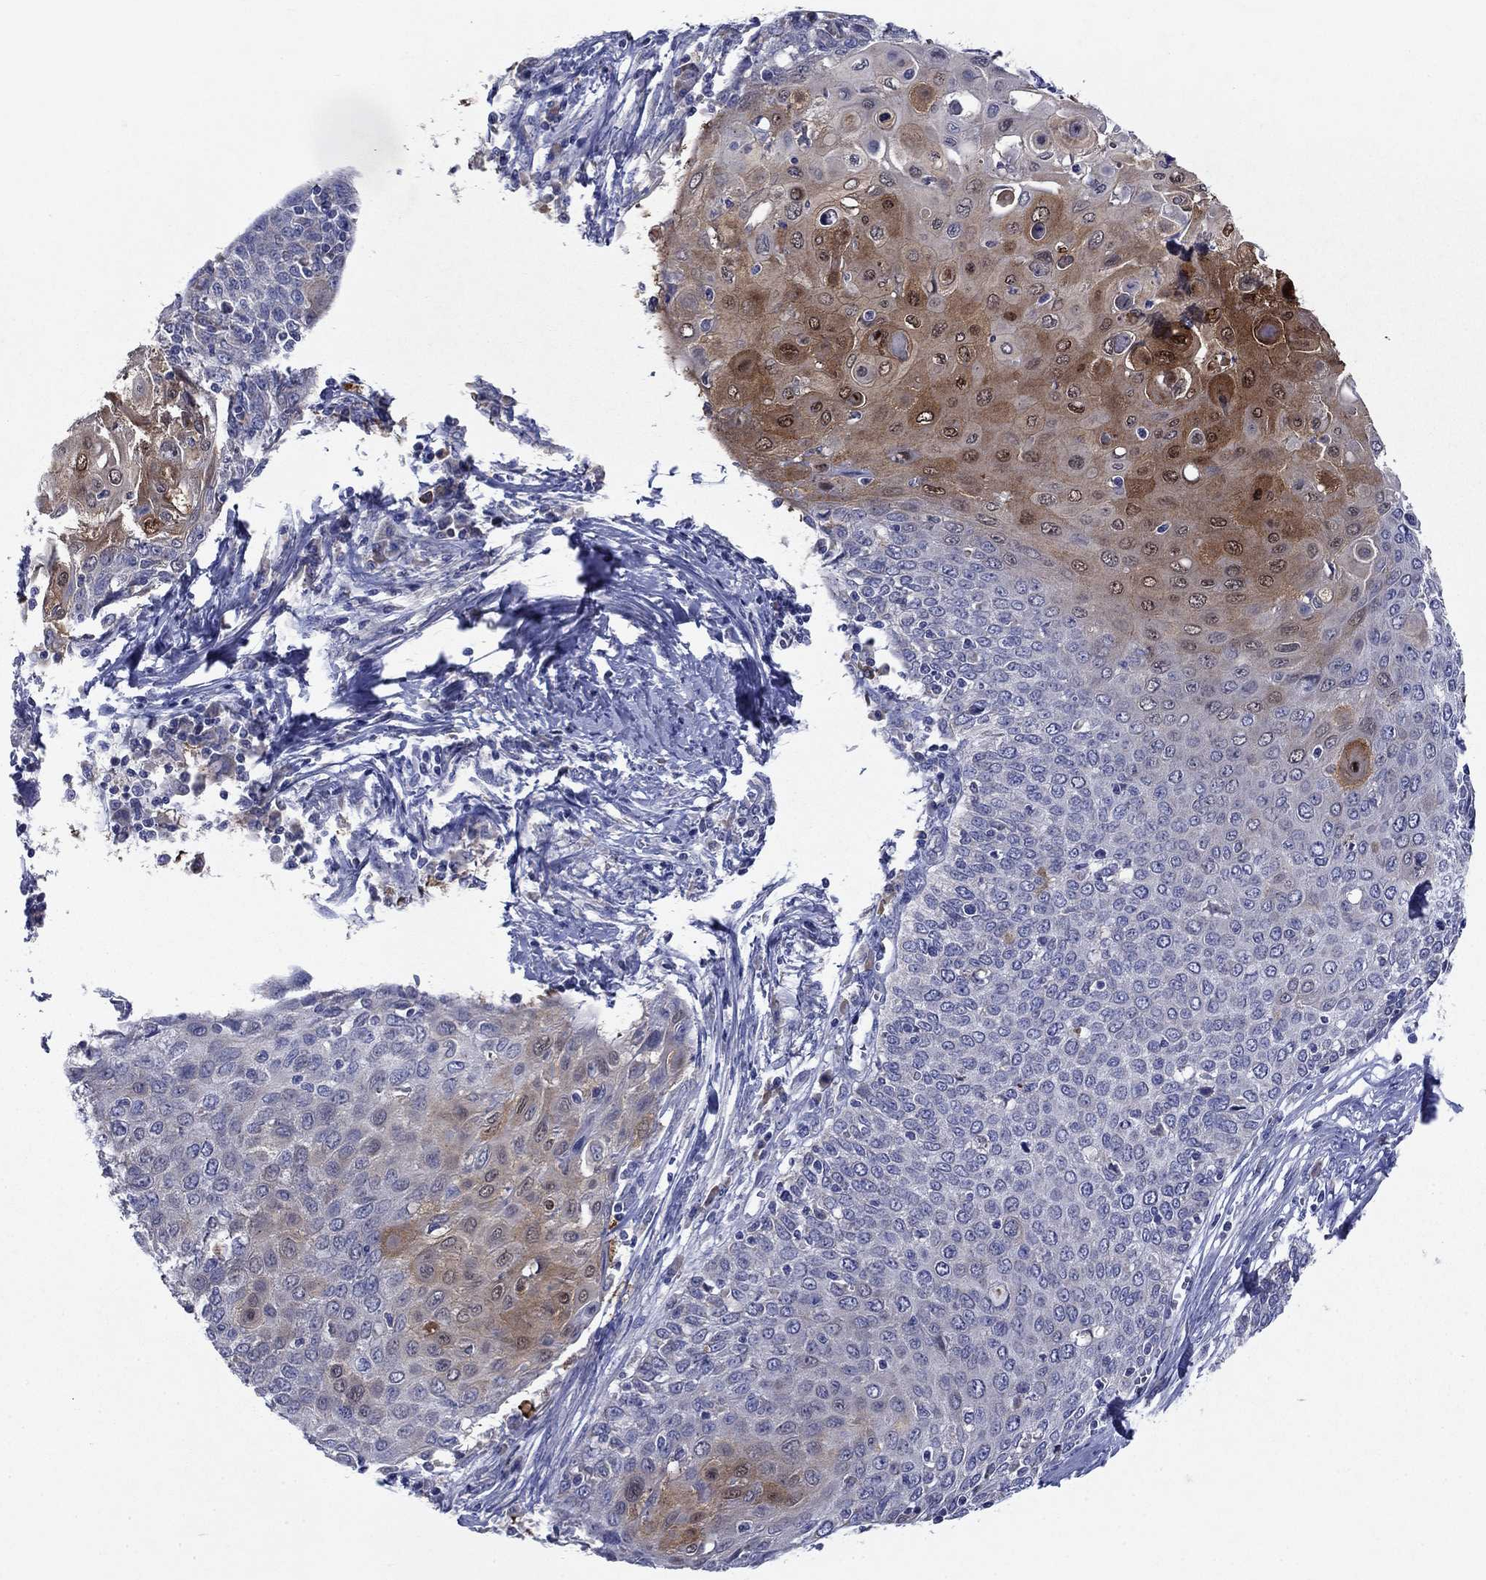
{"staining": {"intensity": "moderate", "quantity": "<25%", "location": "cytoplasmic/membranous"}, "tissue": "cervical cancer", "cell_type": "Tumor cells", "image_type": "cancer", "snomed": [{"axis": "morphology", "description": "Squamous cell carcinoma, NOS"}, {"axis": "topography", "description": "Cervix"}], "caption": "Cervical cancer (squamous cell carcinoma) was stained to show a protein in brown. There is low levels of moderate cytoplasmic/membranous staining in about <25% of tumor cells.", "gene": "SULT2B1", "patient": {"sex": "female", "age": 39}}